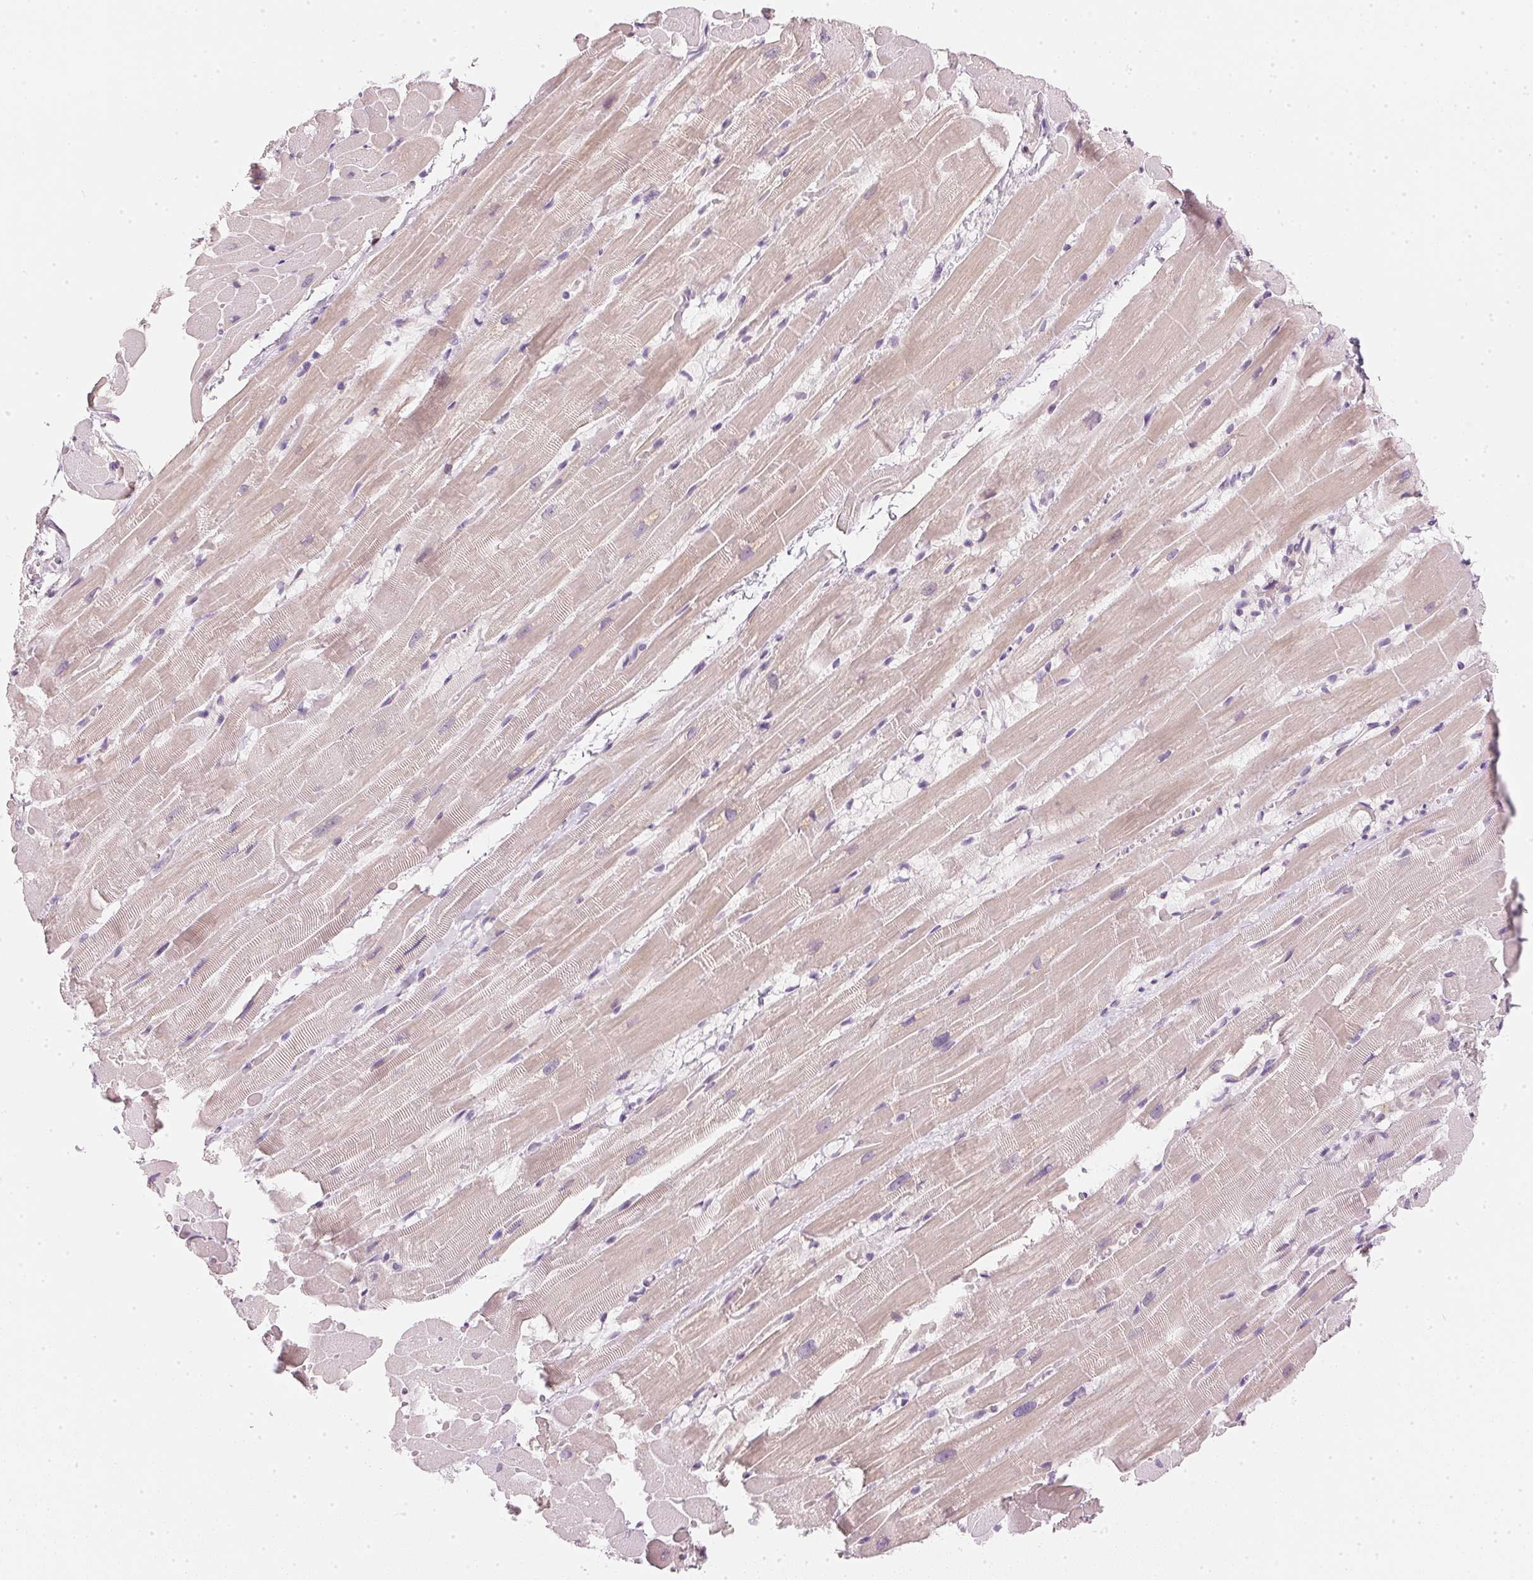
{"staining": {"intensity": "weak", "quantity": "25%-75%", "location": "cytoplasmic/membranous"}, "tissue": "heart muscle", "cell_type": "Cardiomyocytes", "image_type": "normal", "snomed": [{"axis": "morphology", "description": "Normal tissue, NOS"}, {"axis": "topography", "description": "Heart"}], "caption": "IHC micrograph of normal heart muscle stained for a protein (brown), which demonstrates low levels of weak cytoplasmic/membranous staining in about 25%-75% of cardiomyocytes.", "gene": "CHST4", "patient": {"sex": "male", "age": 37}}